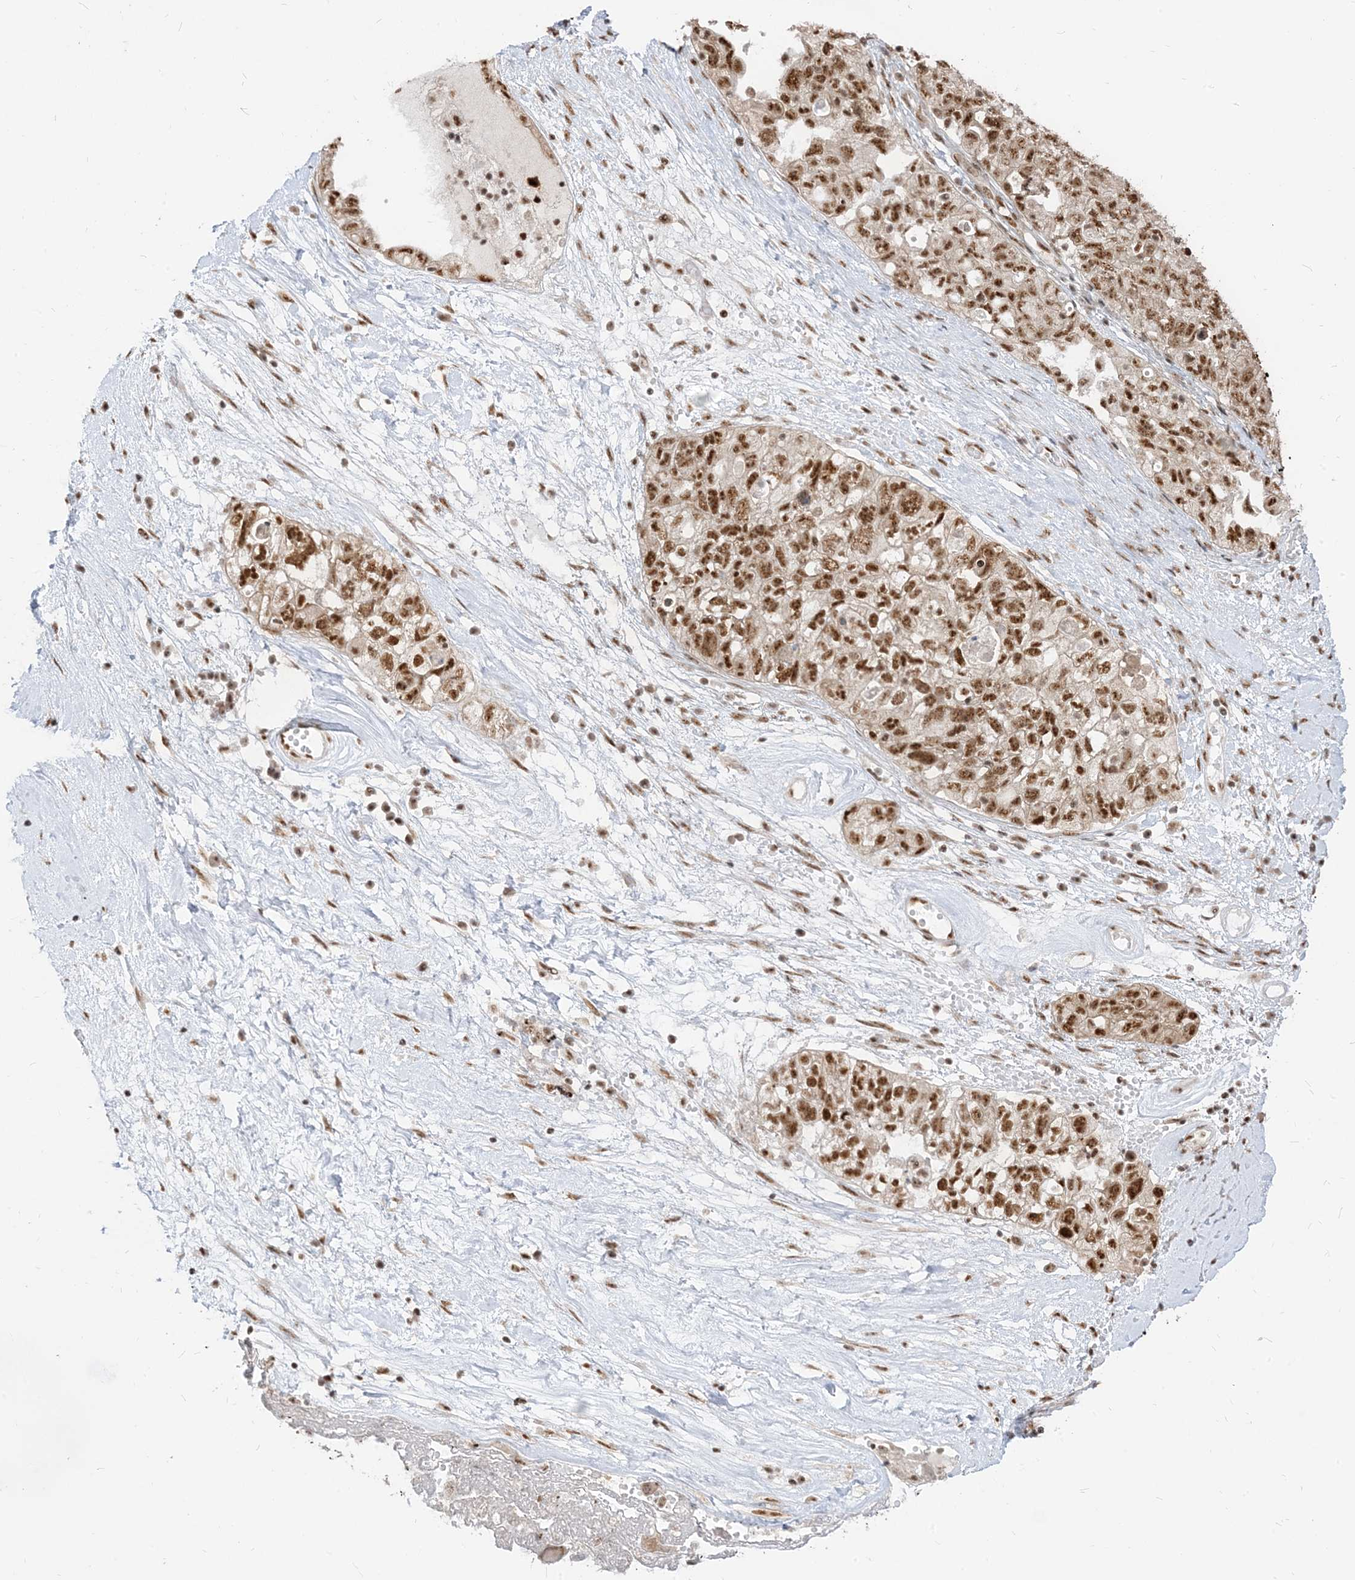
{"staining": {"intensity": "moderate", "quantity": ">75%", "location": "nuclear"}, "tissue": "ovarian cancer", "cell_type": "Tumor cells", "image_type": "cancer", "snomed": [{"axis": "morphology", "description": "Carcinoma, NOS"}, {"axis": "morphology", "description": "Cystadenocarcinoma, serous, NOS"}, {"axis": "topography", "description": "Ovary"}], "caption": "Protein staining reveals moderate nuclear positivity in approximately >75% of tumor cells in serous cystadenocarcinoma (ovarian).", "gene": "ARGLU1", "patient": {"sex": "female", "age": 69}}